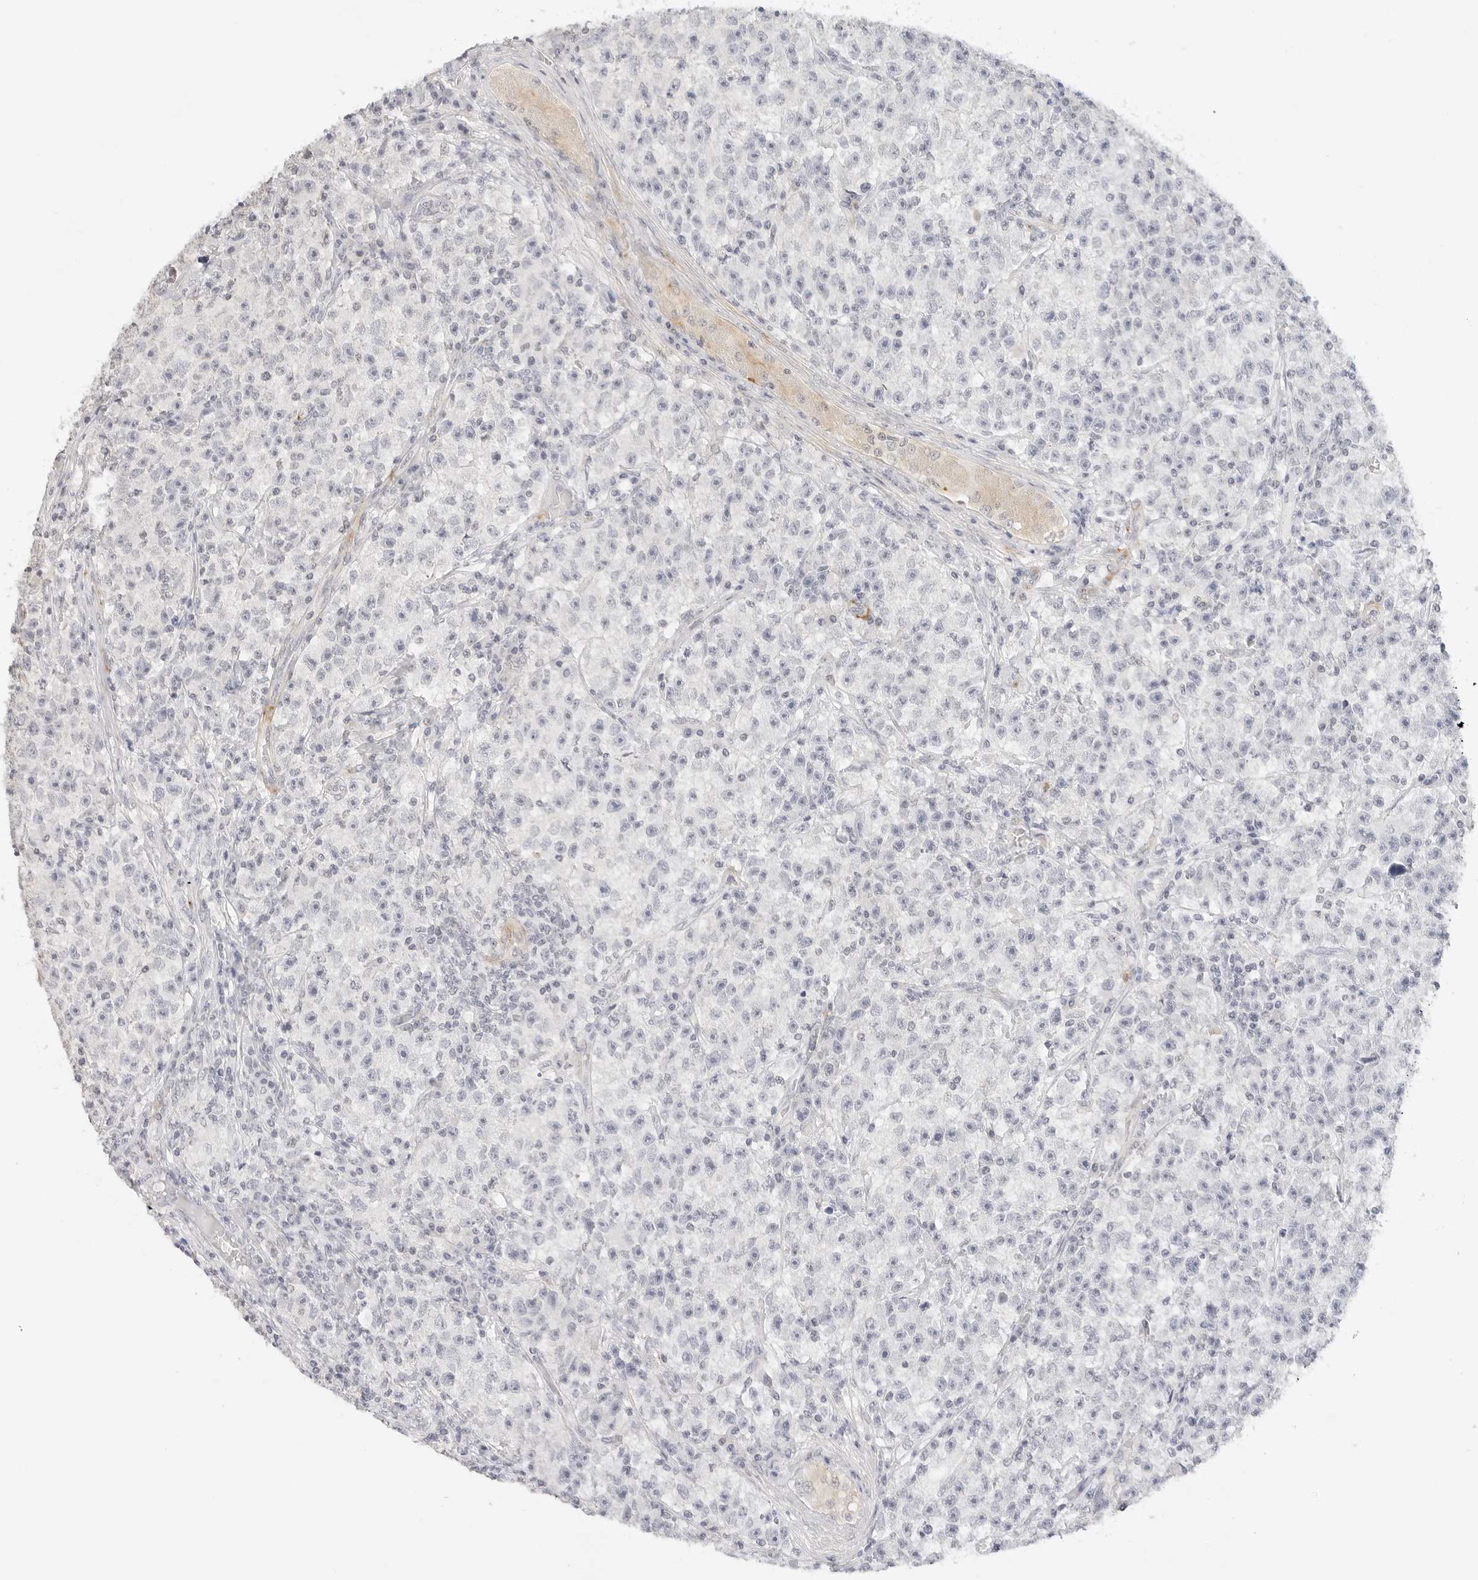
{"staining": {"intensity": "negative", "quantity": "none", "location": "none"}, "tissue": "testis cancer", "cell_type": "Tumor cells", "image_type": "cancer", "snomed": [{"axis": "morphology", "description": "Seminoma, NOS"}, {"axis": "topography", "description": "Testis"}], "caption": "The micrograph displays no significant staining in tumor cells of testis cancer (seminoma).", "gene": "PCDH19", "patient": {"sex": "male", "age": 22}}